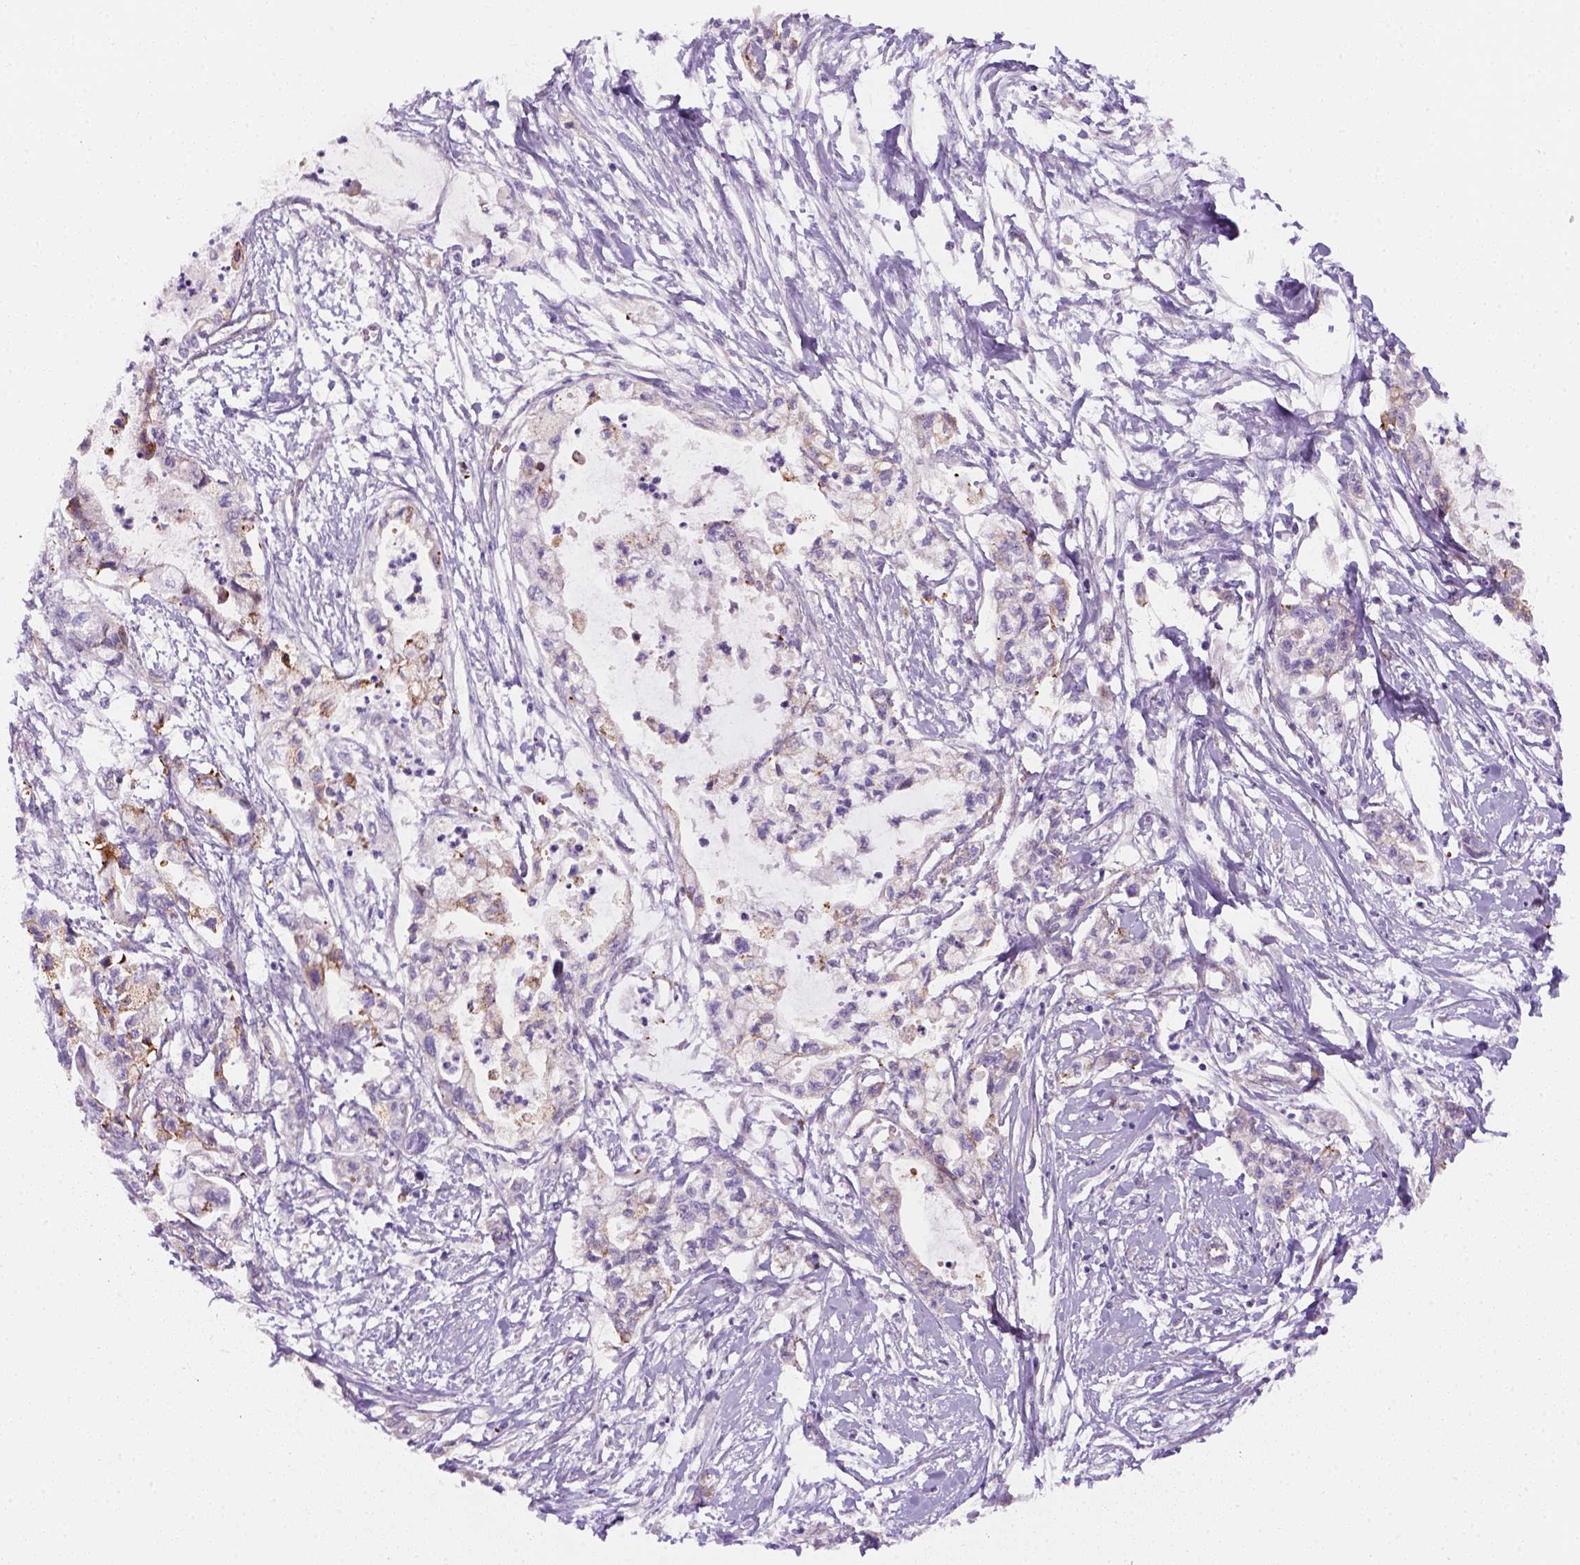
{"staining": {"intensity": "negative", "quantity": "none", "location": "none"}, "tissue": "pancreatic cancer", "cell_type": "Tumor cells", "image_type": "cancer", "snomed": [{"axis": "morphology", "description": "Adenocarcinoma, NOS"}, {"axis": "topography", "description": "Pancreas"}], "caption": "This image is of pancreatic cancer stained with immunohistochemistry (IHC) to label a protein in brown with the nuclei are counter-stained blue. There is no expression in tumor cells.", "gene": "VSTM5", "patient": {"sex": "male", "age": 54}}